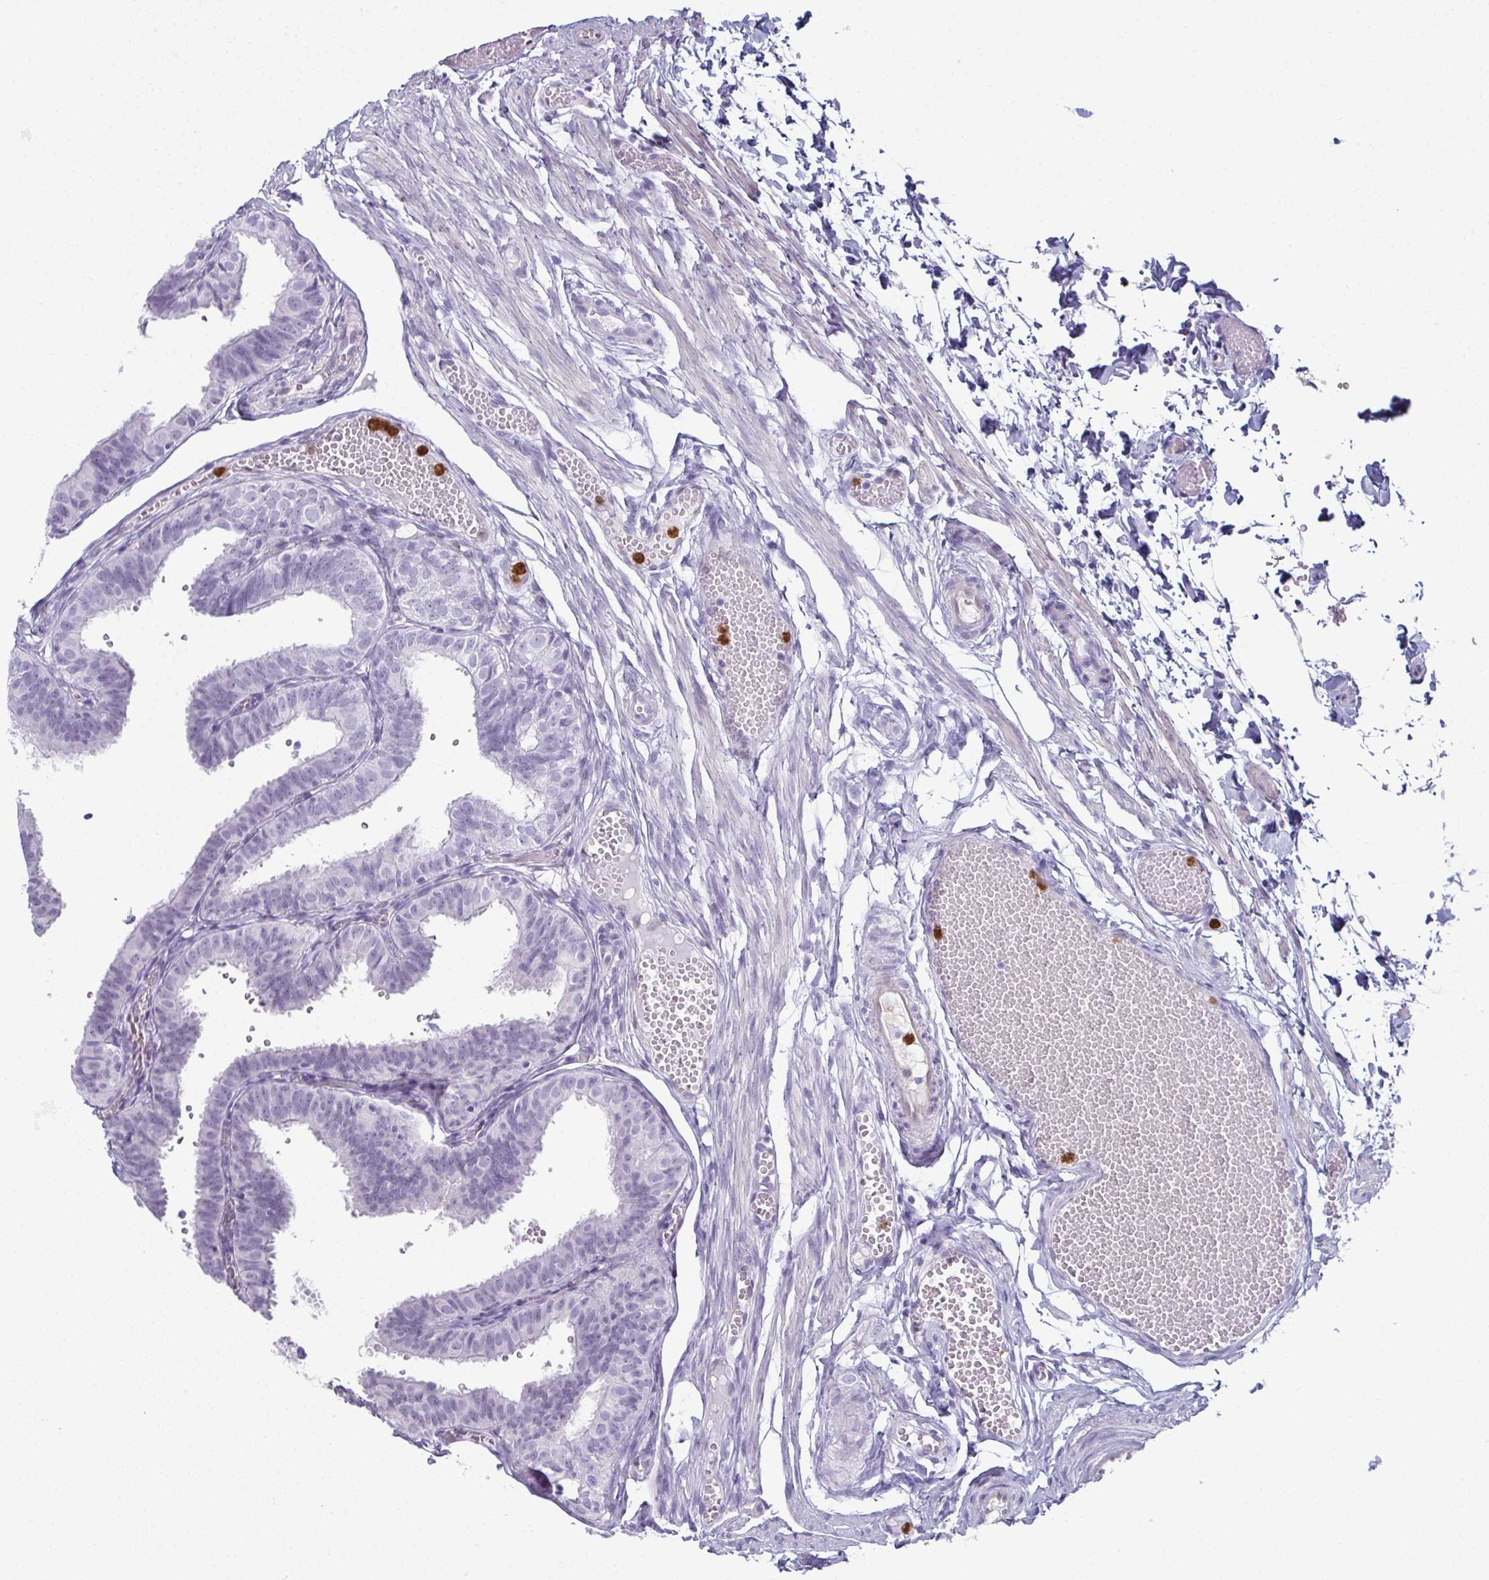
{"staining": {"intensity": "negative", "quantity": "none", "location": "none"}, "tissue": "fallopian tube", "cell_type": "Glandular cells", "image_type": "normal", "snomed": [{"axis": "morphology", "description": "Normal tissue, NOS"}, {"axis": "topography", "description": "Fallopian tube"}], "caption": "Glandular cells are negative for brown protein staining in normal fallopian tube. (IHC, brightfield microscopy, high magnification).", "gene": "CDA", "patient": {"sex": "female", "age": 25}}